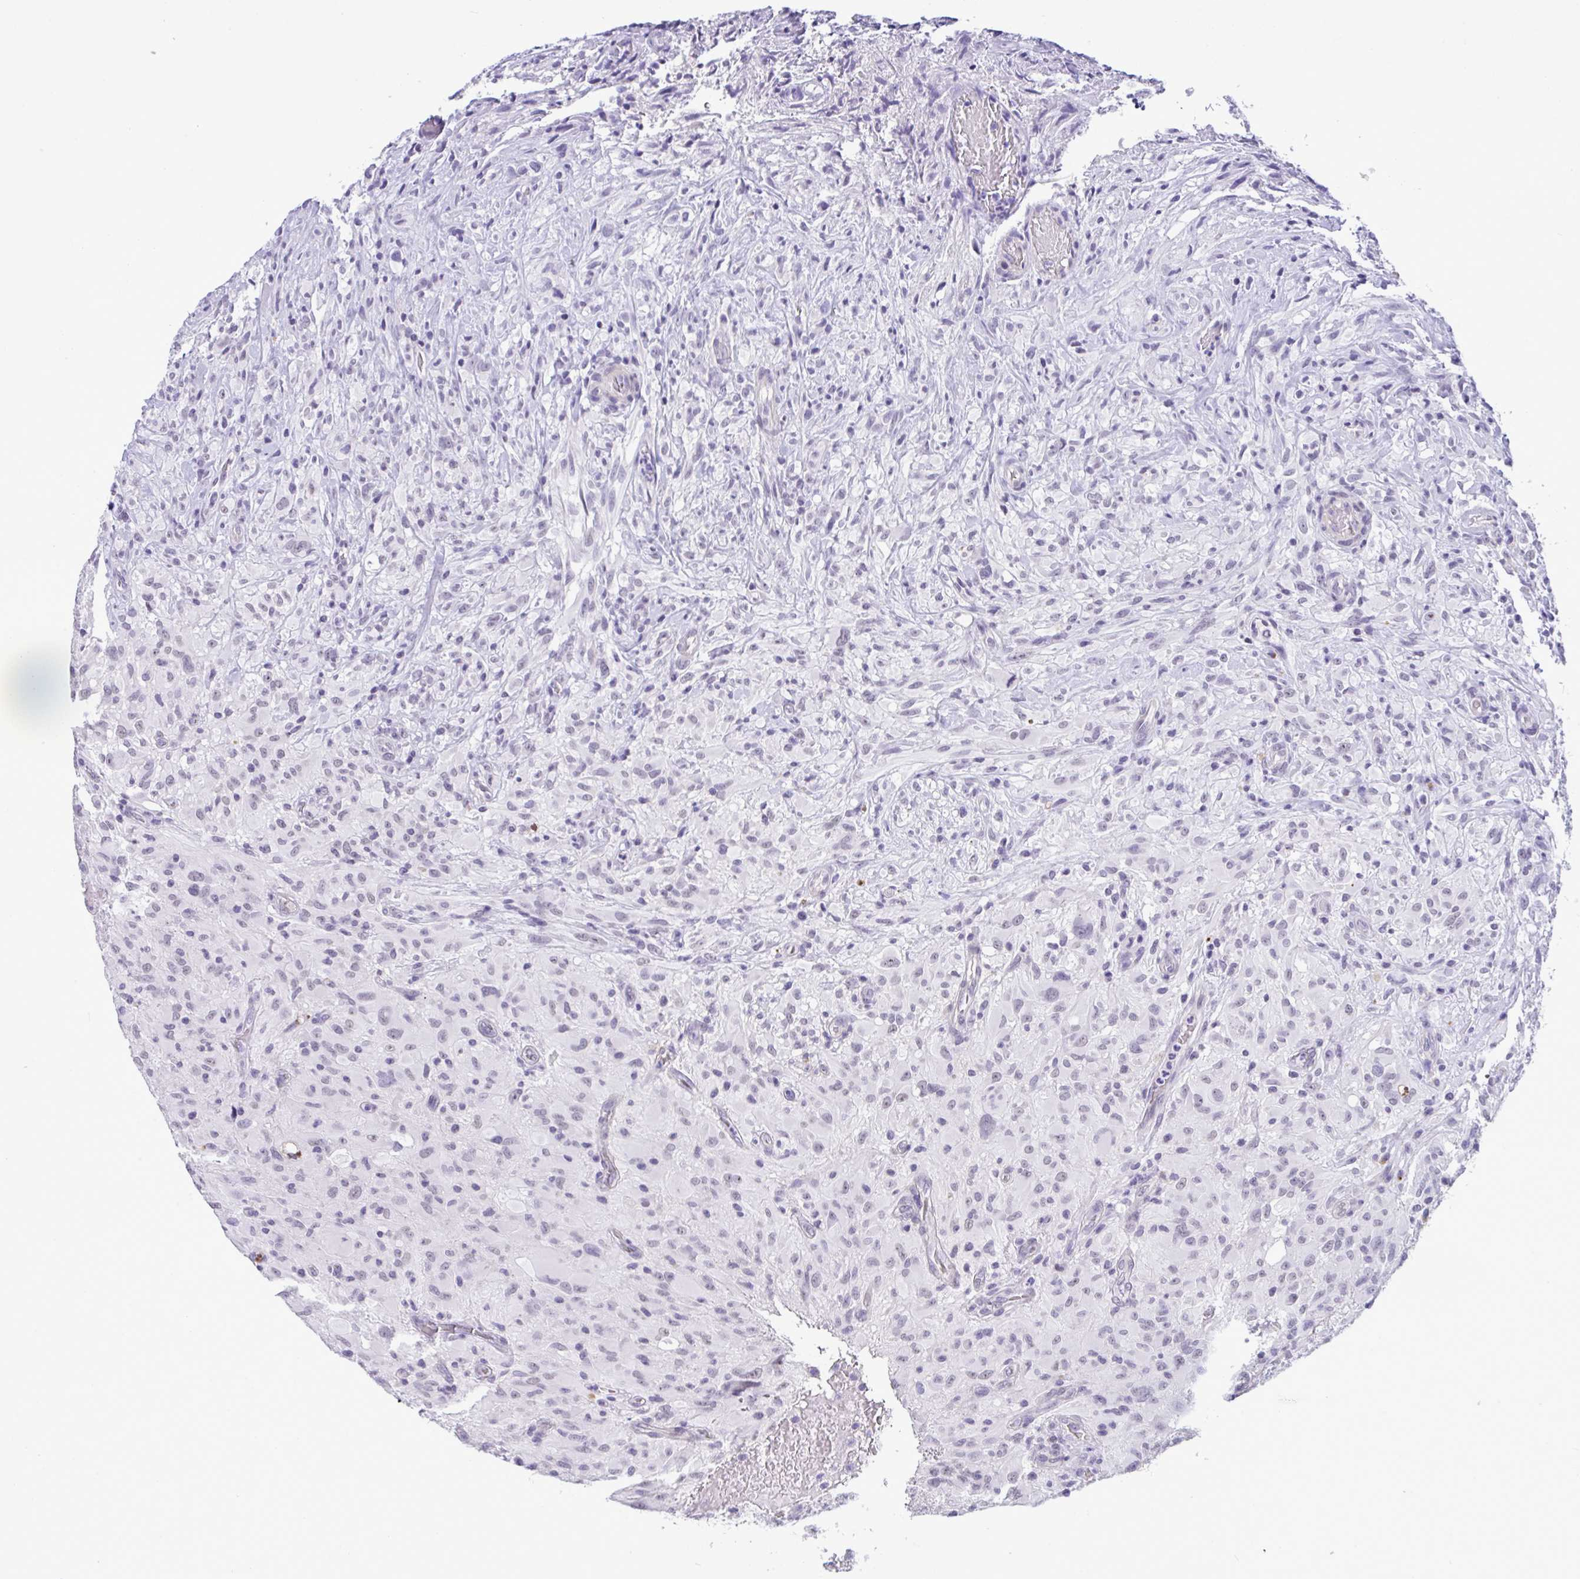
{"staining": {"intensity": "negative", "quantity": "none", "location": "none"}, "tissue": "glioma", "cell_type": "Tumor cells", "image_type": "cancer", "snomed": [{"axis": "morphology", "description": "Glioma, malignant, High grade"}, {"axis": "topography", "description": "Brain"}], "caption": "Immunohistochemistry image of high-grade glioma (malignant) stained for a protein (brown), which exhibits no positivity in tumor cells.", "gene": "YBX2", "patient": {"sex": "male", "age": 71}}